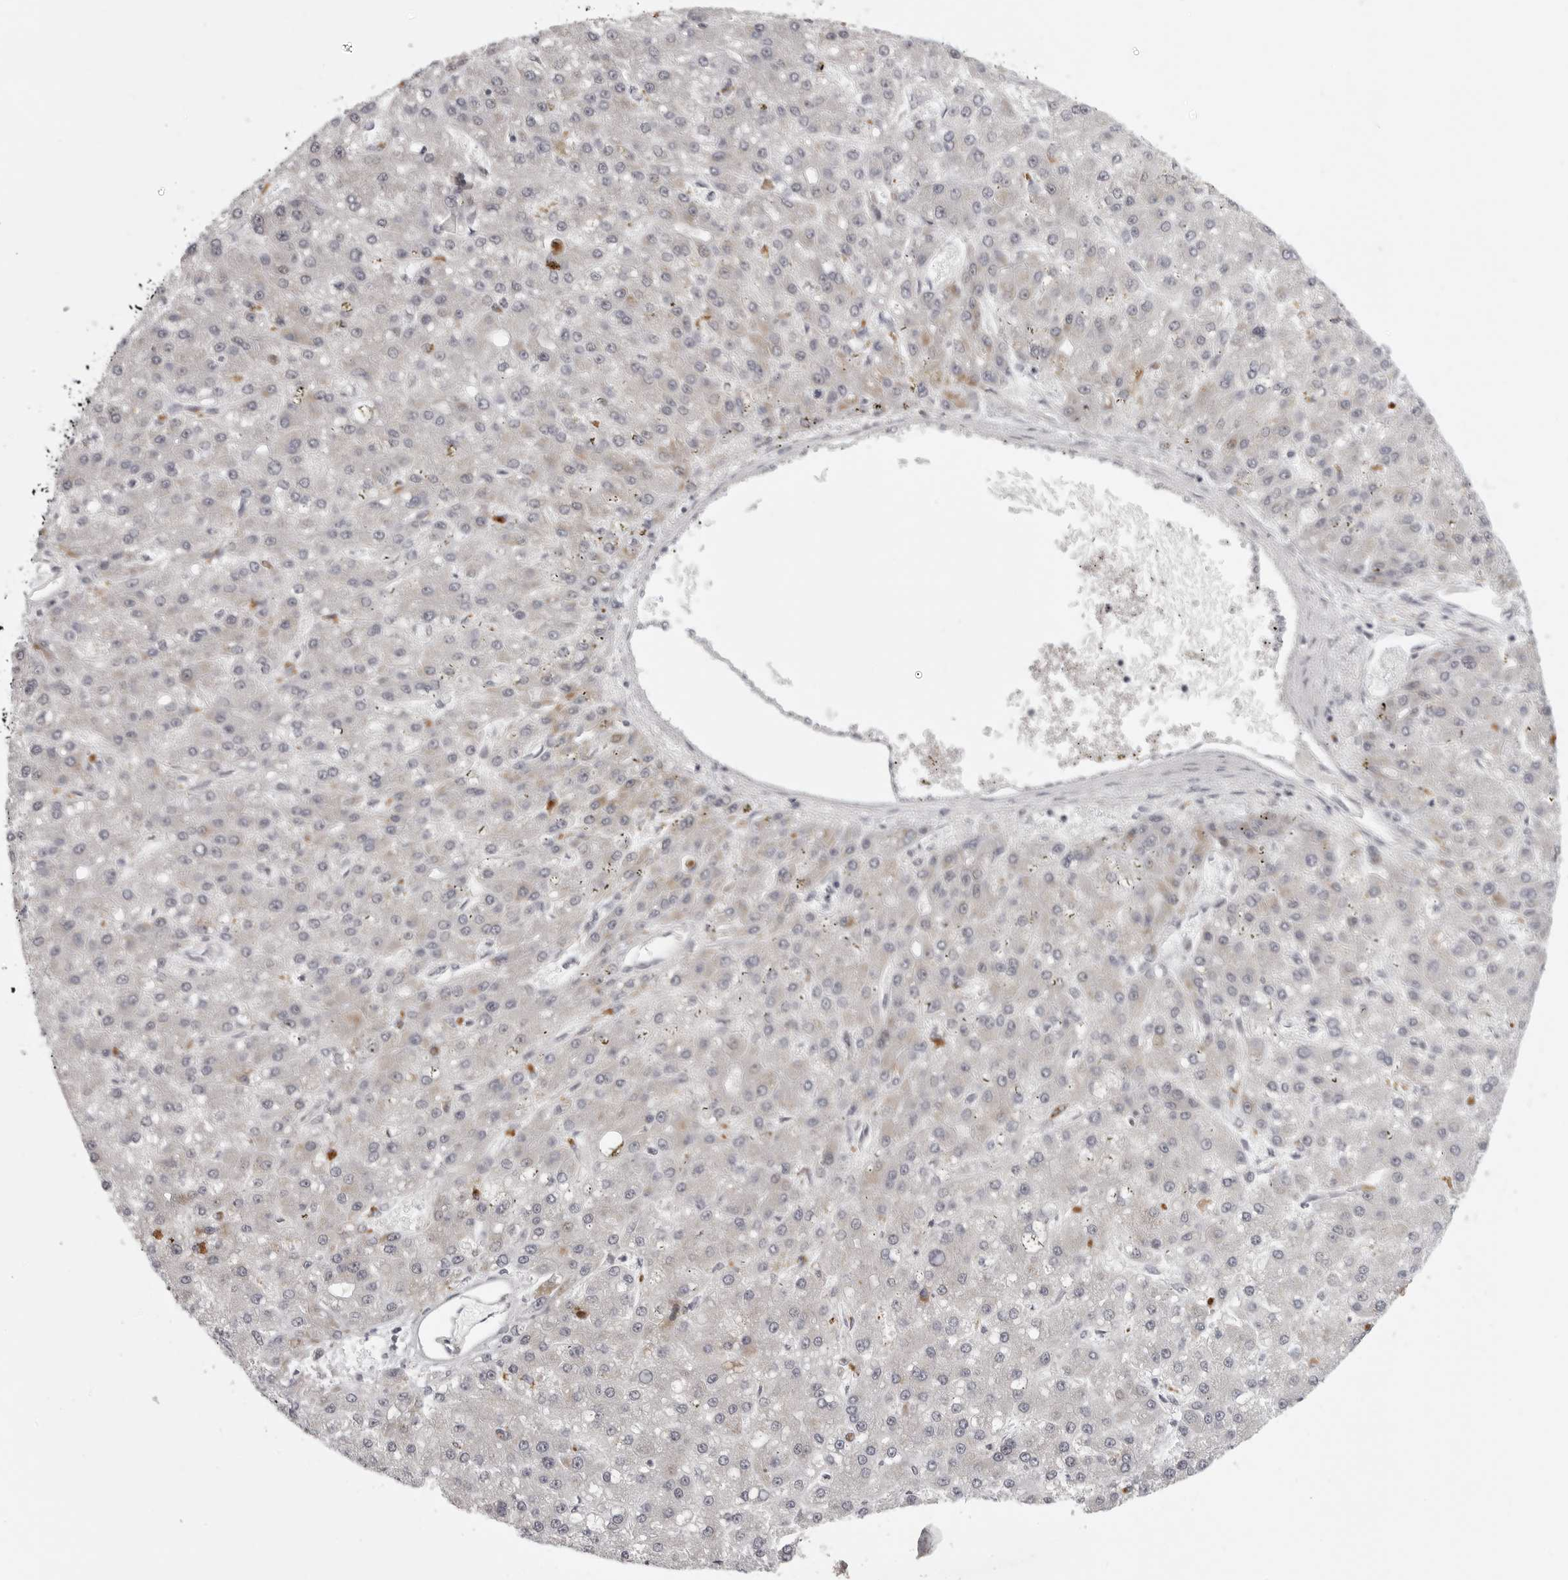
{"staining": {"intensity": "negative", "quantity": "none", "location": "none"}, "tissue": "liver cancer", "cell_type": "Tumor cells", "image_type": "cancer", "snomed": [{"axis": "morphology", "description": "Carcinoma, Hepatocellular, NOS"}, {"axis": "topography", "description": "Liver"}], "caption": "An IHC histopathology image of hepatocellular carcinoma (liver) is shown. There is no staining in tumor cells of hepatocellular carcinoma (liver). Nuclei are stained in blue.", "gene": "CD300LD", "patient": {"sex": "male", "age": 67}}